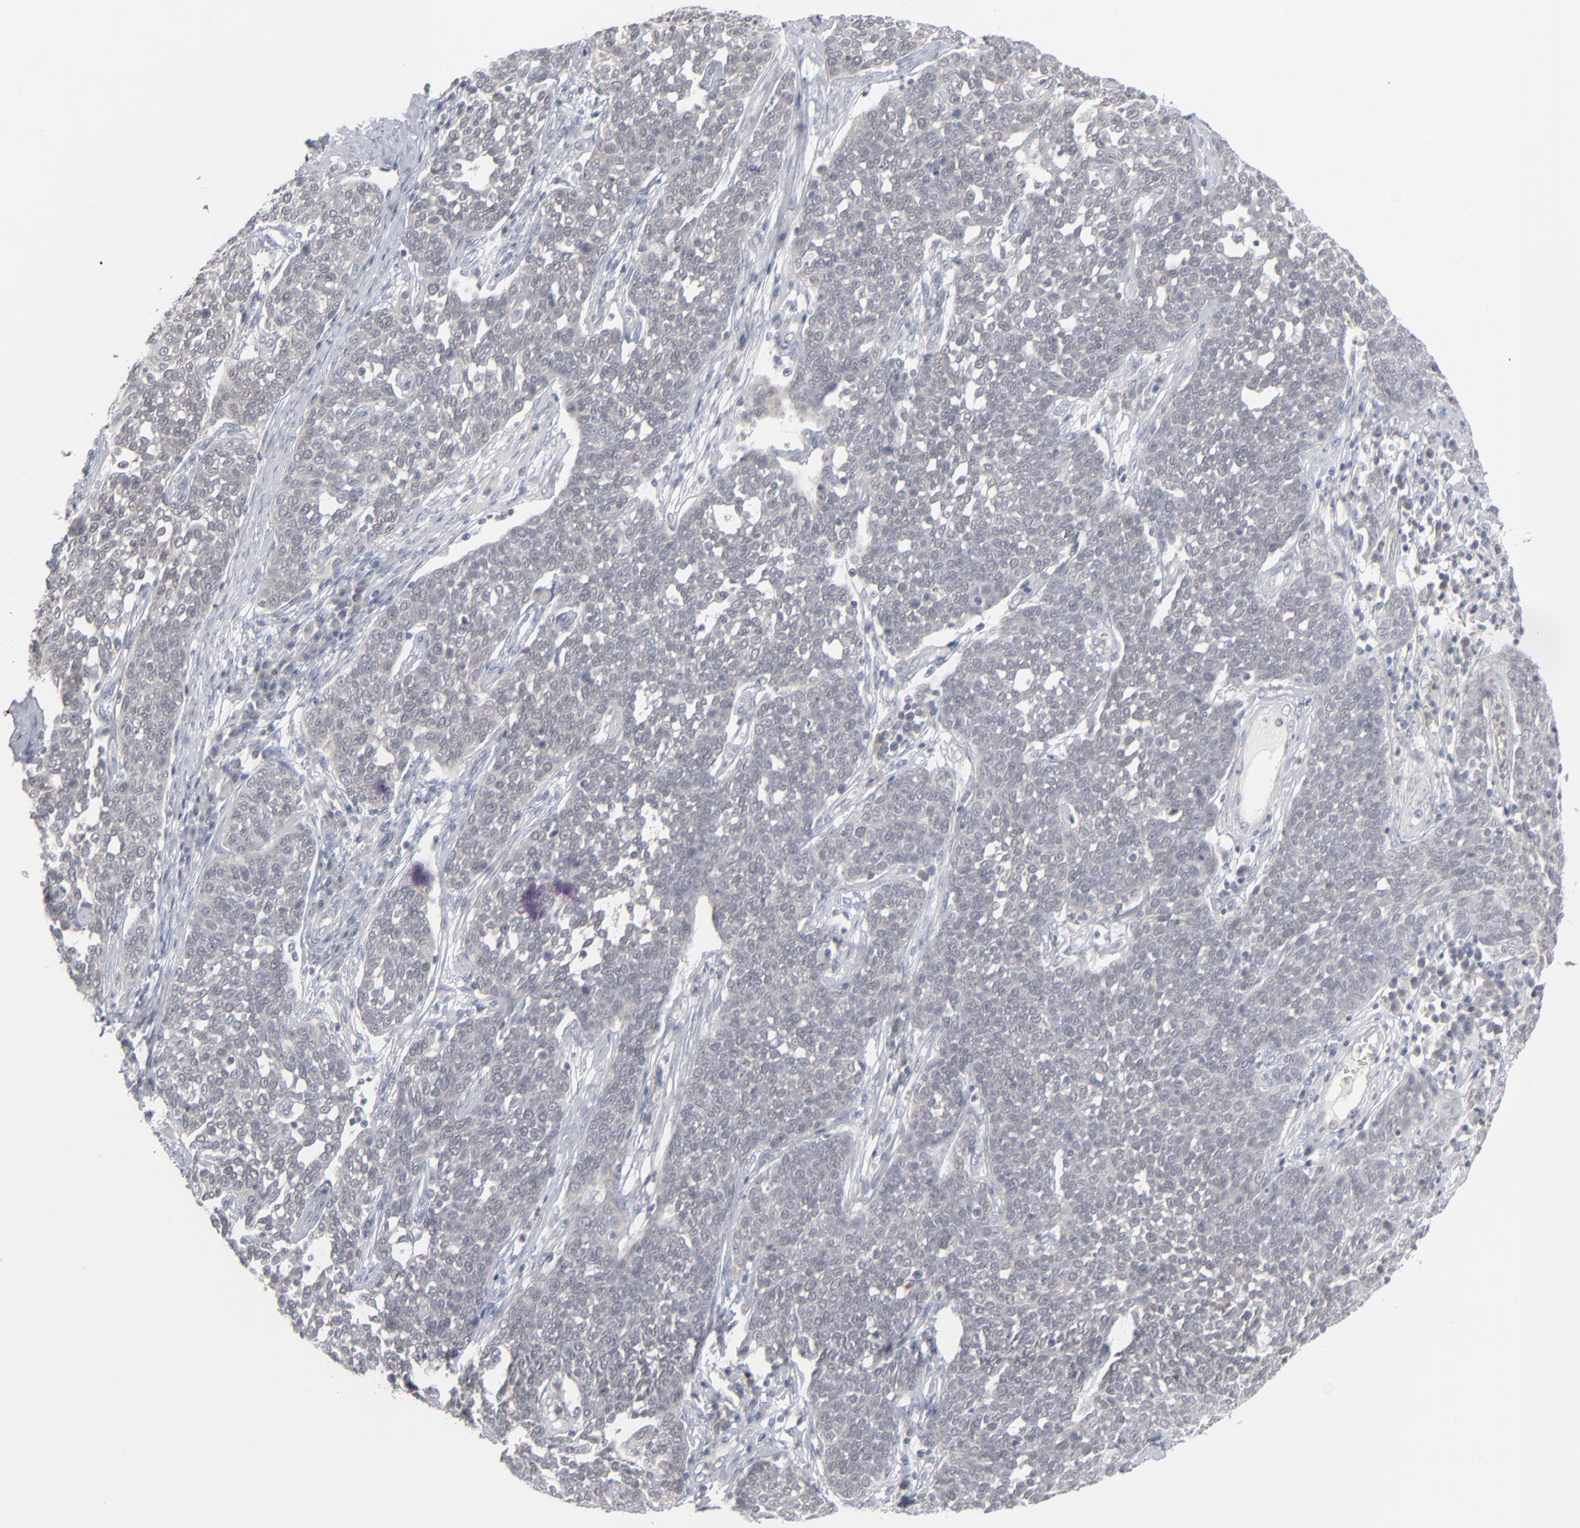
{"staining": {"intensity": "negative", "quantity": "none", "location": "none"}, "tissue": "cervical cancer", "cell_type": "Tumor cells", "image_type": "cancer", "snomed": [{"axis": "morphology", "description": "Squamous cell carcinoma, NOS"}, {"axis": "topography", "description": "Cervix"}], "caption": "This is a micrograph of immunohistochemistry (IHC) staining of squamous cell carcinoma (cervical), which shows no expression in tumor cells.", "gene": "POF1B", "patient": {"sex": "female", "age": 34}}